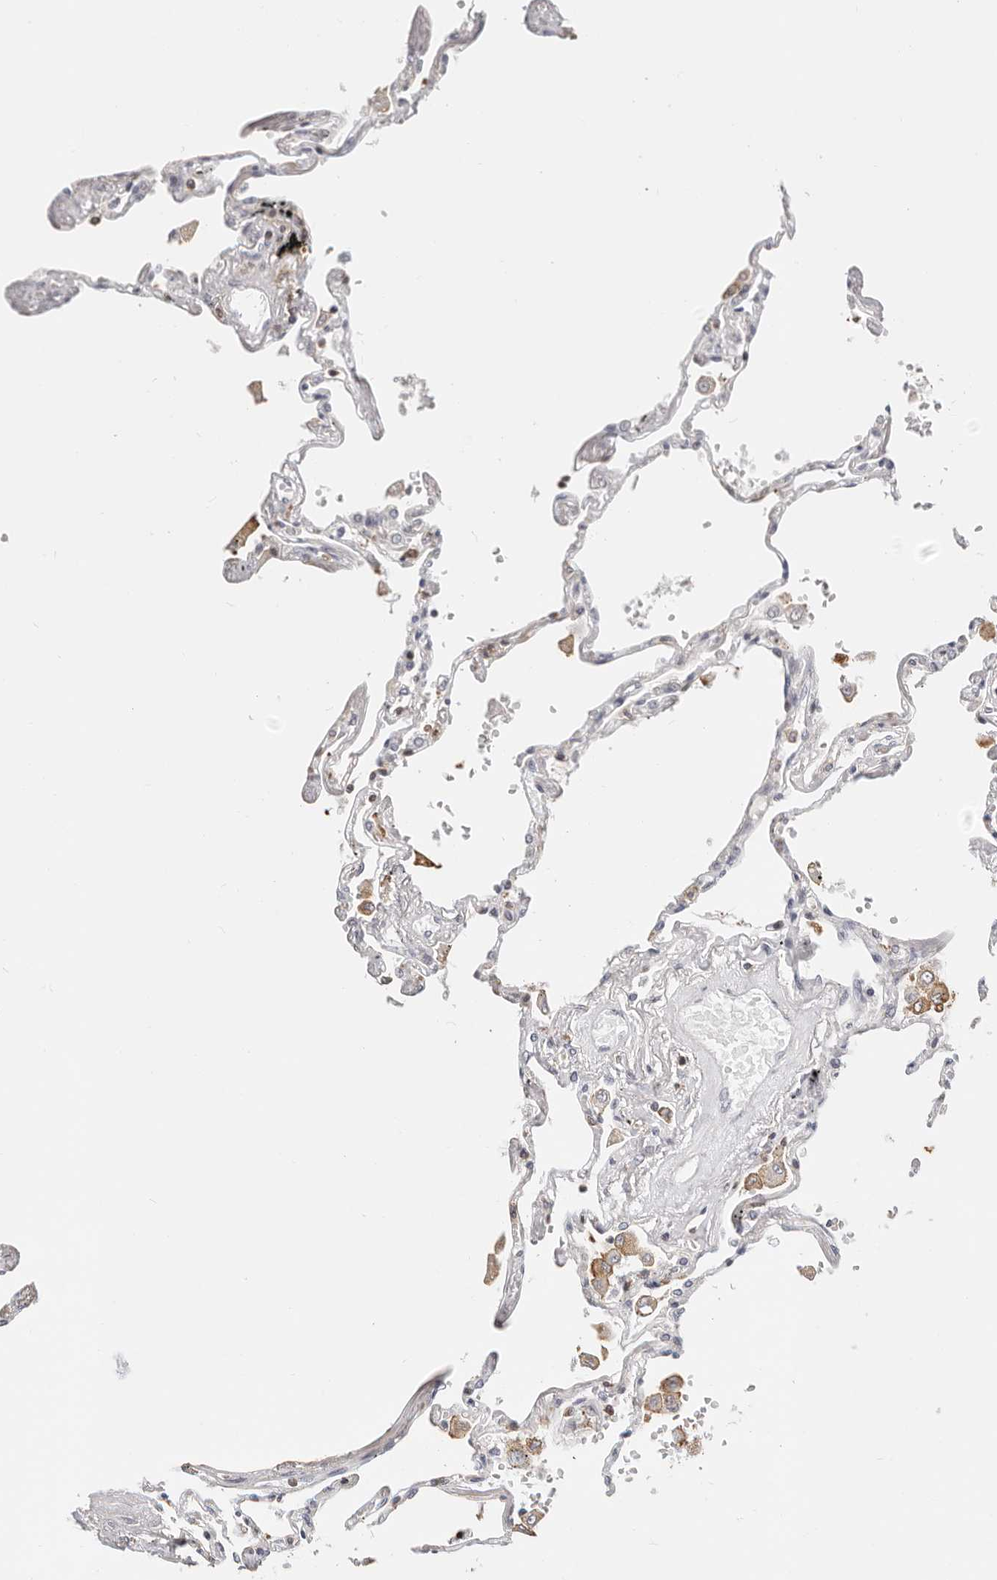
{"staining": {"intensity": "negative", "quantity": "none", "location": "none"}, "tissue": "lung", "cell_type": "Alveolar cells", "image_type": "normal", "snomed": [{"axis": "morphology", "description": "Normal tissue, NOS"}, {"axis": "topography", "description": "Lung"}], "caption": "This is an immunohistochemistry (IHC) image of normal human lung. There is no staining in alveolar cells.", "gene": "TMEM63B", "patient": {"sex": "female", "age": 67}}